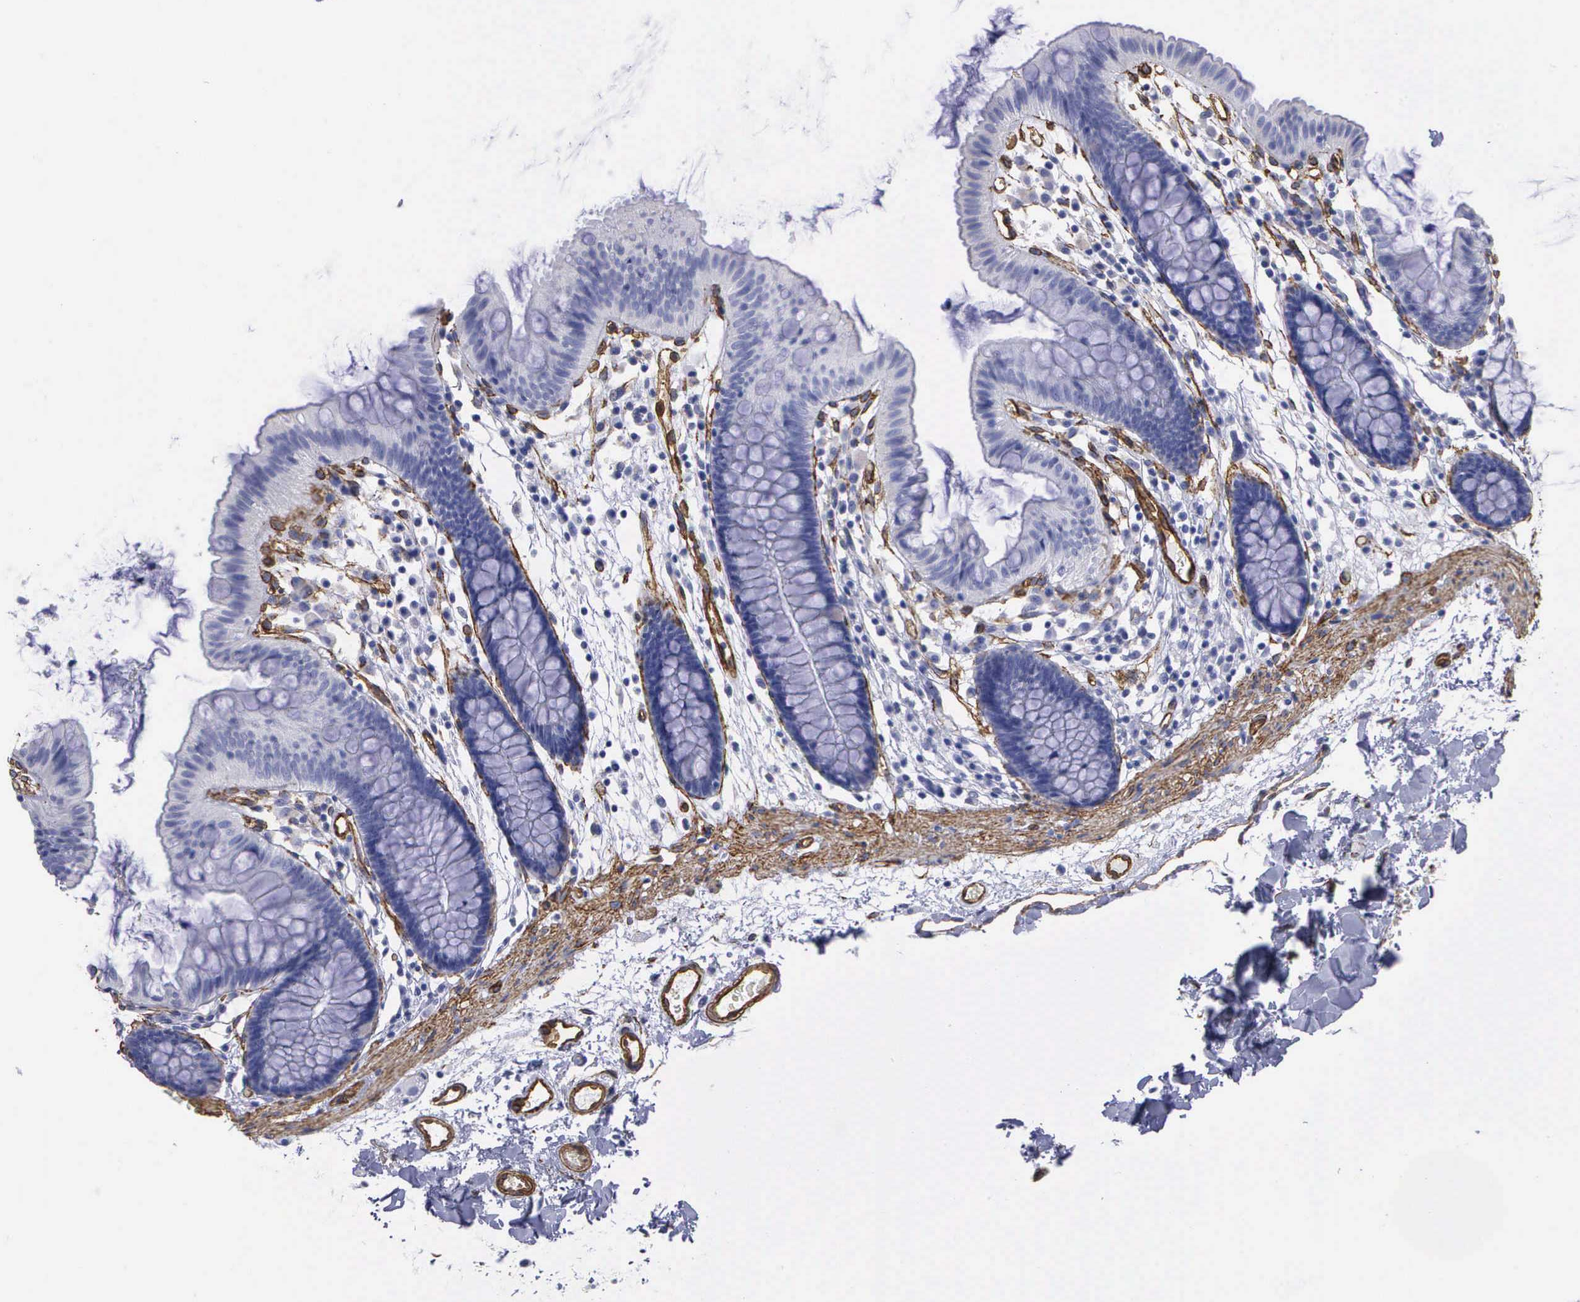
{"staining": {"intensity": "strong", "quantity": ">75%", "location": "cytoplasmic/membranous"}, "tissue": "colon", "cell_type": "Endothelial cells", "image_type": "normal", "snomed": [{"axis": "morphology", "description": "Normal tissue, NOS"}, {"axis": "topography", "description": "Colon"}], "caption": "DAB (3,3'-diaminobenzidine) immunohistochemical staining of normal human colon shows strong cytoplasmic/membranous protein positivity in approximately >75% of endothelial cells. The protein of interest is stained brown, and the nuclei are stained in blue (DAB (3,3'-diaminobenzidine) IHC with brightfield microscopy, high magnification).", "gene": "MAGEB10", "patient": {"sex": "male", "age": 54}}